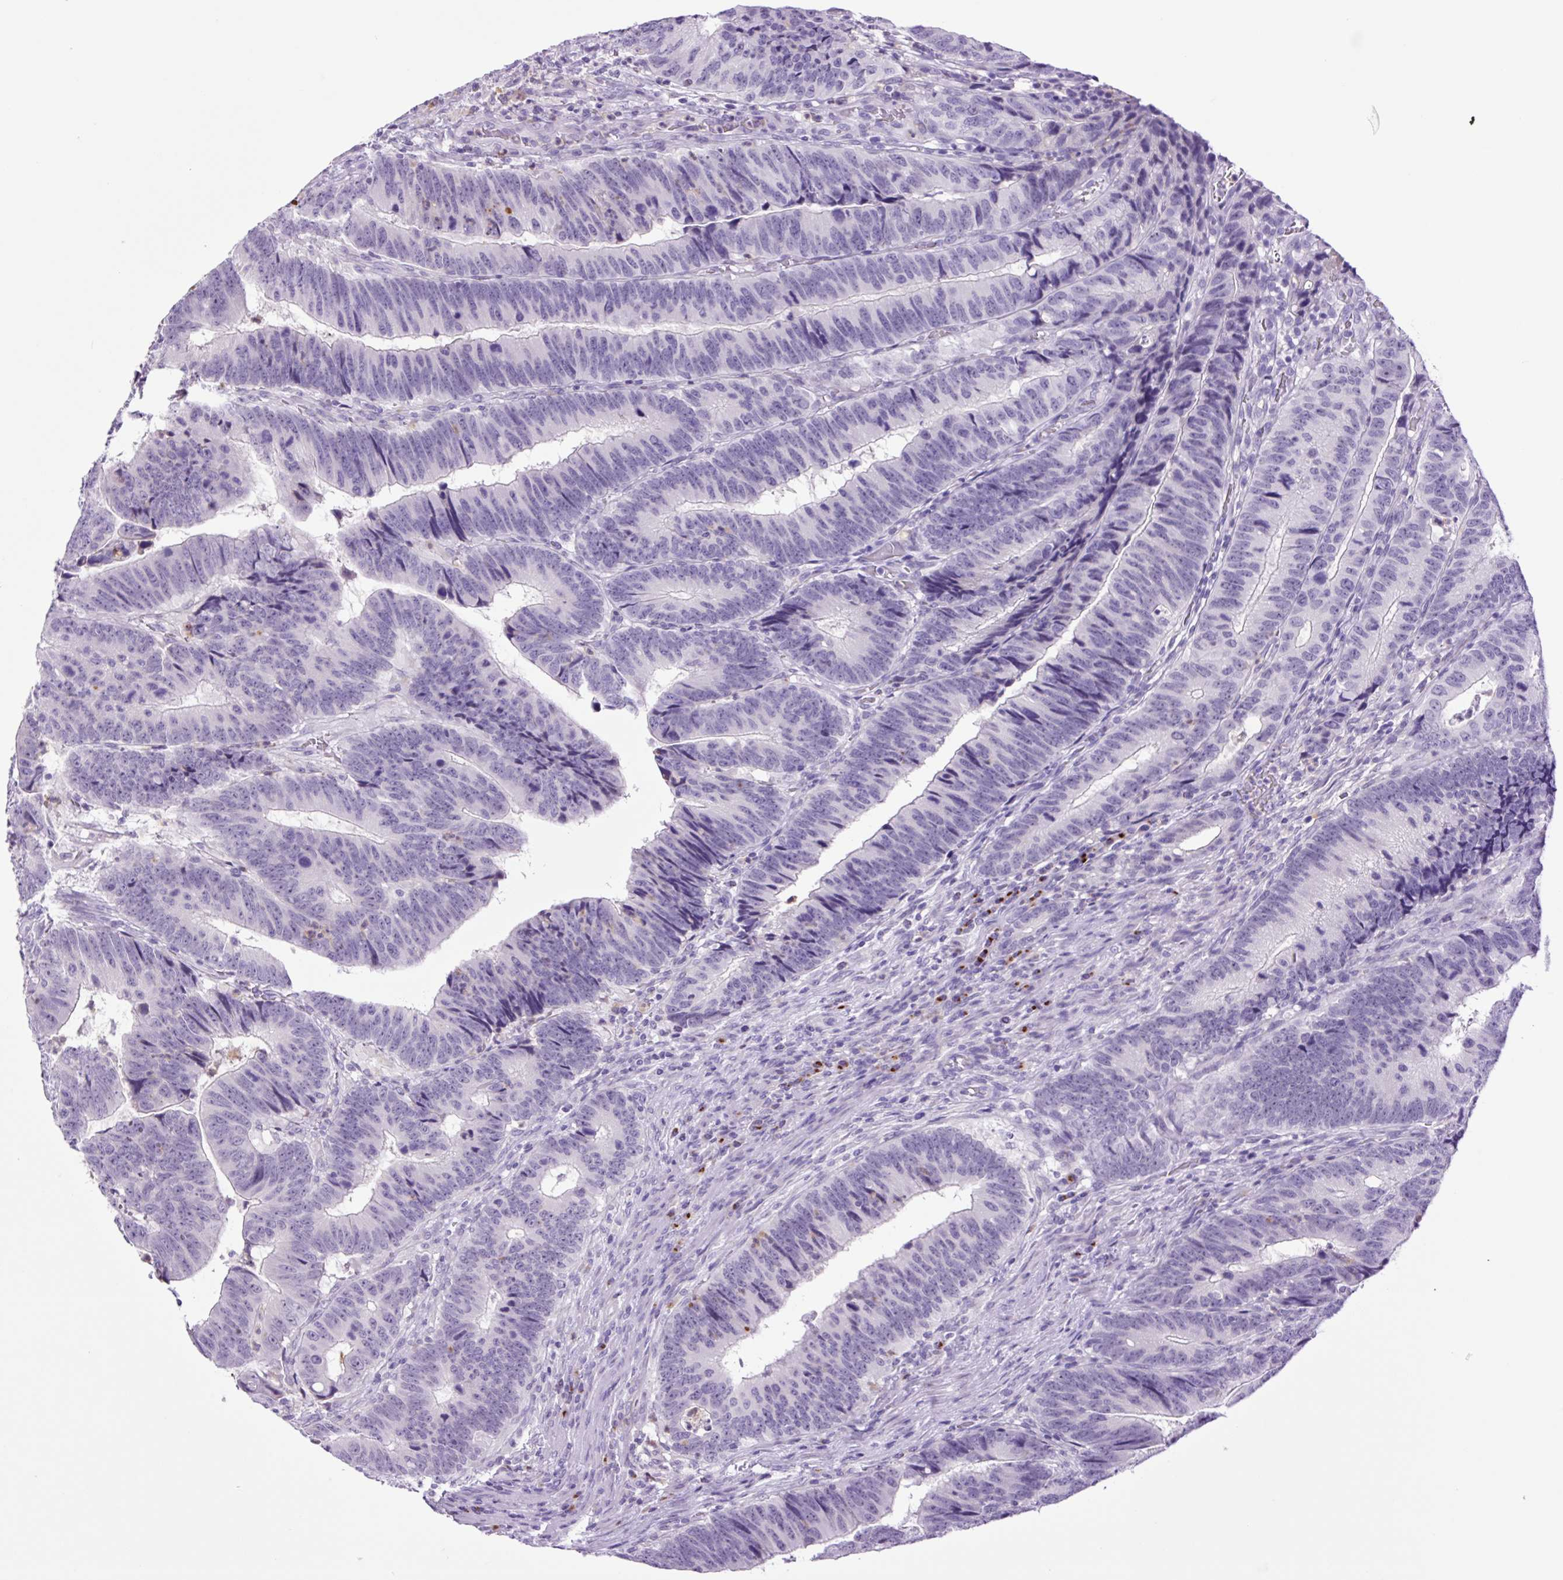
{"staining": {"intensity": "negative", "quantity": "none", "location": "none"}, "tissue": "colorectal cancer", "cell_type": "Tumor cells", "image_type": "cancer", "snomed": [{"axis": "morphology", "description": "Adenocarcinoma, NOS"}, {"axis": "topography", "description": "Colon"}], "caption": "Colorectal cancer (adenocarcinoma) was stained to show a protein in brown. There is no significant positivity in tumor cells.", "gene": "MFSD3", "patient": {"sex": "male", "age": 62}}